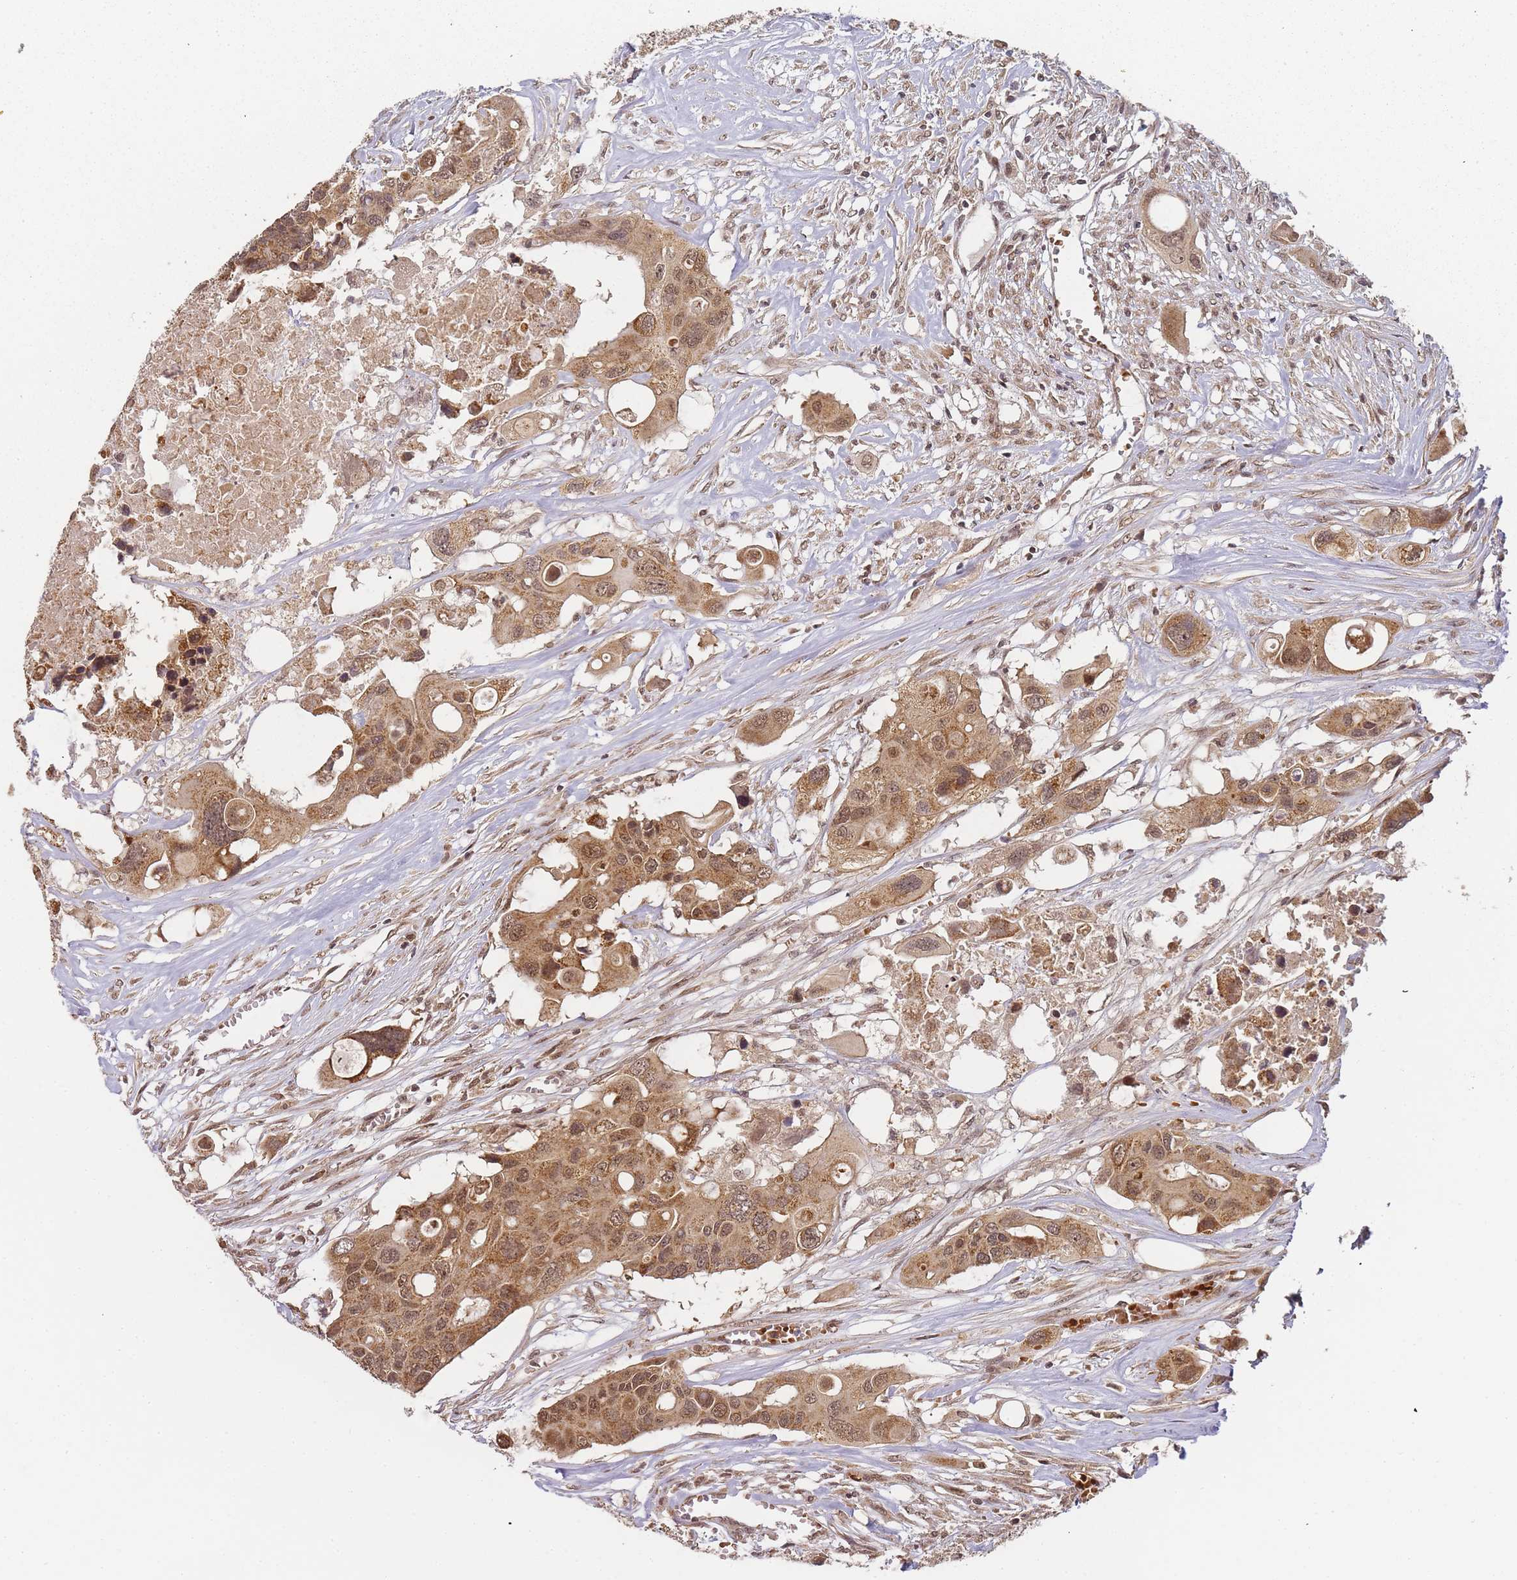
{"staining": {"intensity": "moderate", "quantity": ">75%", "location": "cytoplasmic/membranous,nuclear"}, "tissue": "colorectal cancer", "cell_type": "Tumor cells", "image_type": "cancer", "snomed": [{"axis": "morphology", "description": "Adenocarcinoma, NOS"}, {"axis": "topography", "description": "Colon"}], "caption": "Brown immunohistochemical staining in human colorectal cancer demonstrates moderate cytoplasmic/membranous and nuclear expression in about >75% of tumor cells.", "gene": "ZNF497", "patient": {"sex": "male", "age": 77}}